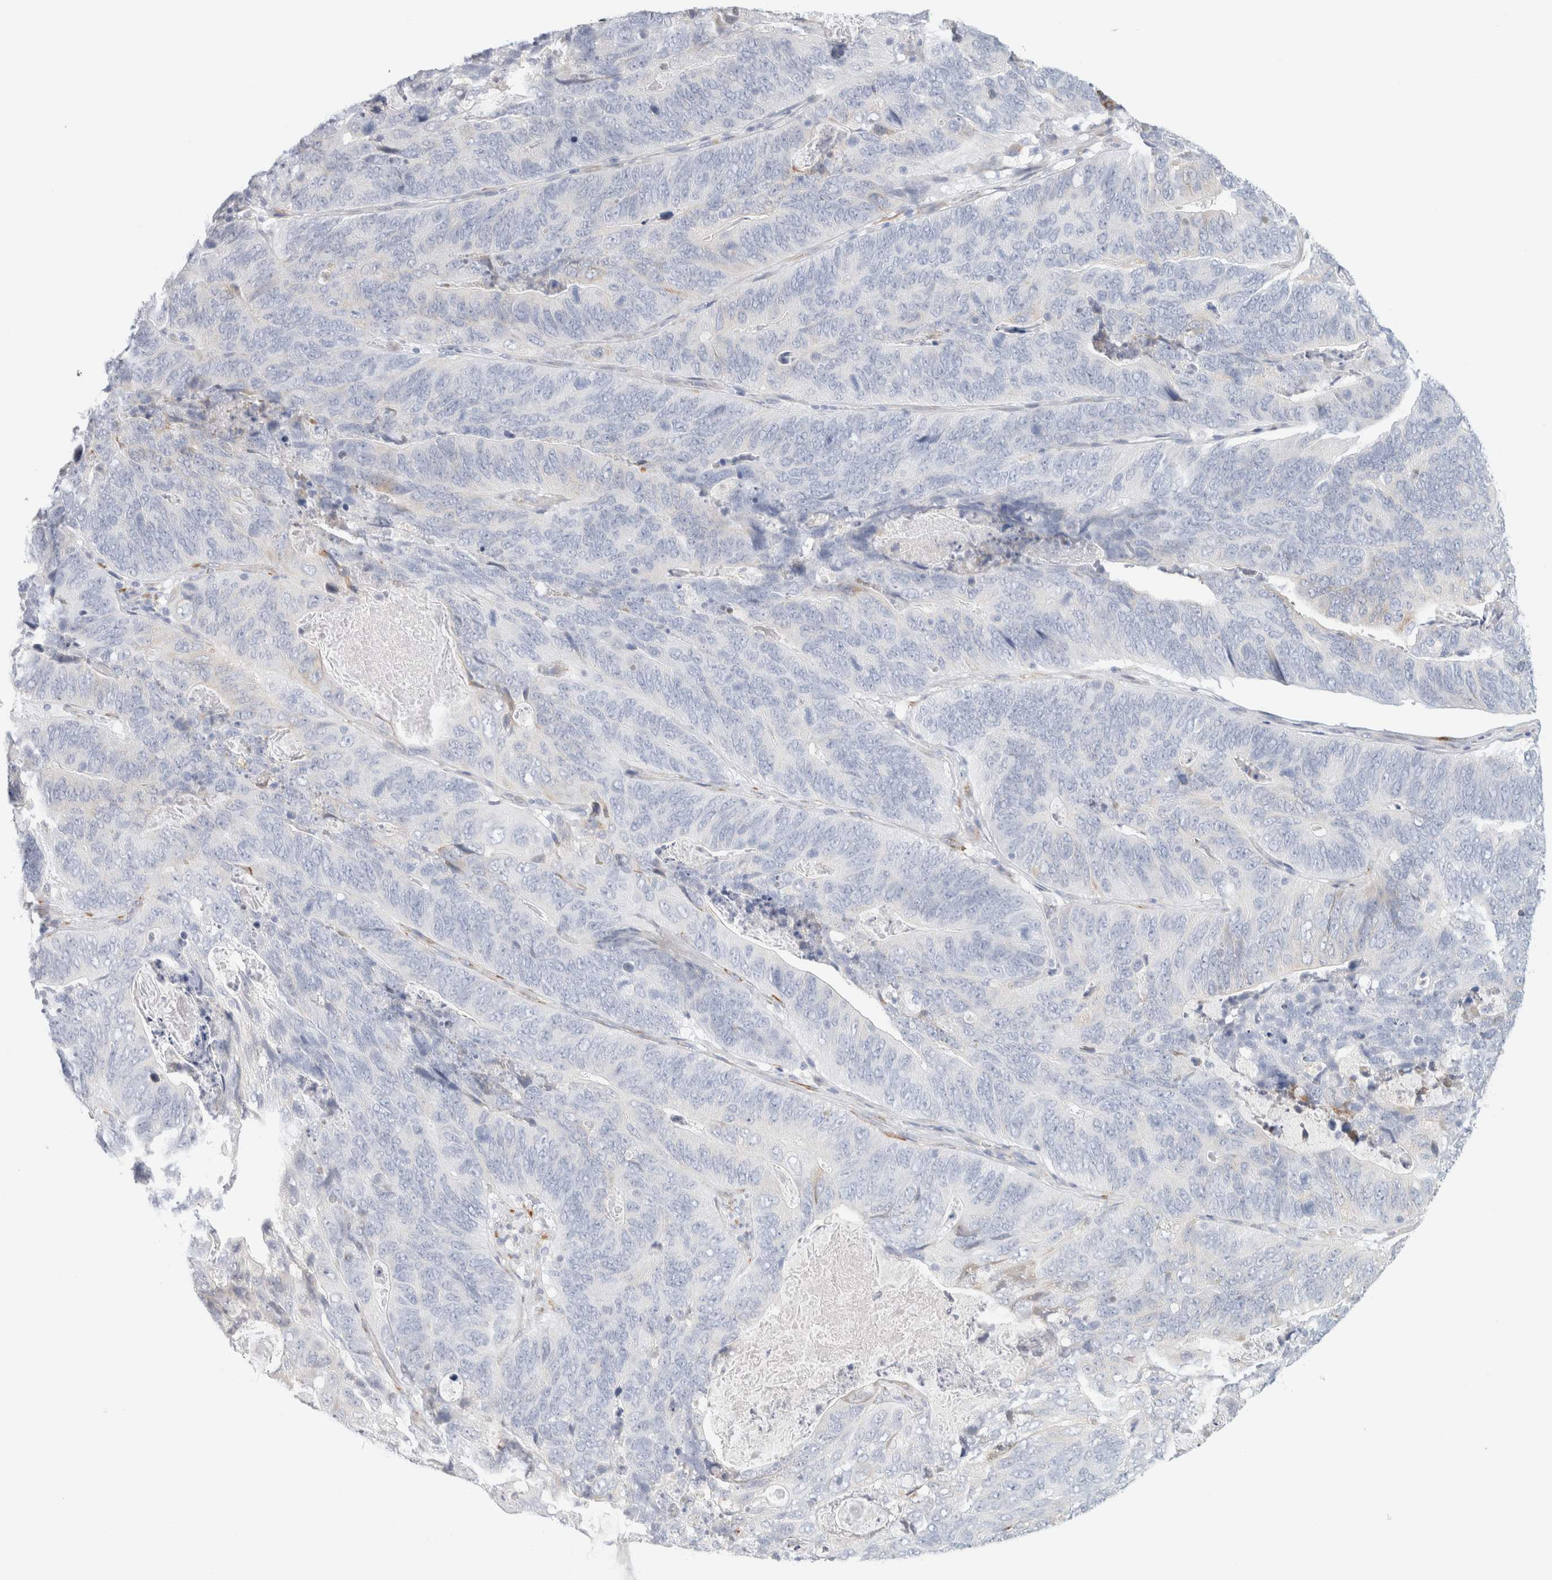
{"staining": {"intensity": "negative", "quantity": "none", "location": "none"}, "tissue": "stomach cancer", "cell_type": "Tumor cells", "image_type": "cancer", "snomed": [{"axis": "morphology", "description": "Normal tissue, NOS"}, {"axis": "morphology", "description": "Adenocarcinoma, NOS"}, {"axis": "topography", "description": "Stomach"}], "caption": "Human adenocarcinoma (stomach) stained for a protein using IHC exhibits no positivity in tumor cells.", "gene": "RTN4", "patient": {"sex": "female", "age": 89}}